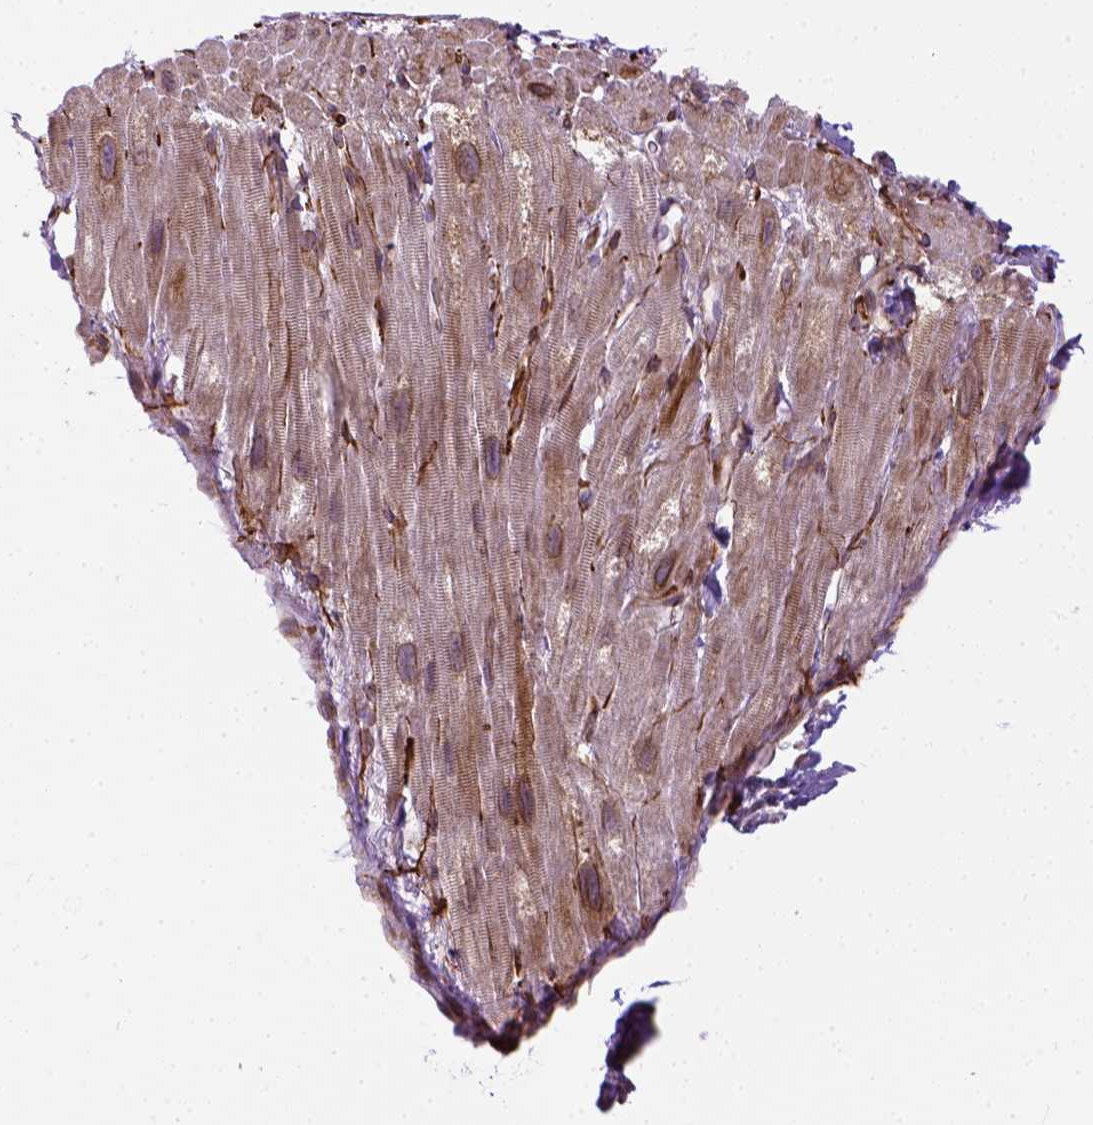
{"staining": {"intensity": "moderate", "quantity": "<25%", "location": "cytoplasmic/membranous"}, "tissue": "heart muscle", "cell_type": "Cardiomyocytes", "image_type": "normal", "snomed": [{"axis": "morphology", "description": "Normal tissue, NOS"}, {"axis": "topography", "description": "Heart"}], "caption": "Benign heart muscle exhibits moderate cytoplasmic/membranous positivity in about <25% of cardiomyocytes.", "gene": "KAZN", "patient": {"sex": "female", "age": 62}}